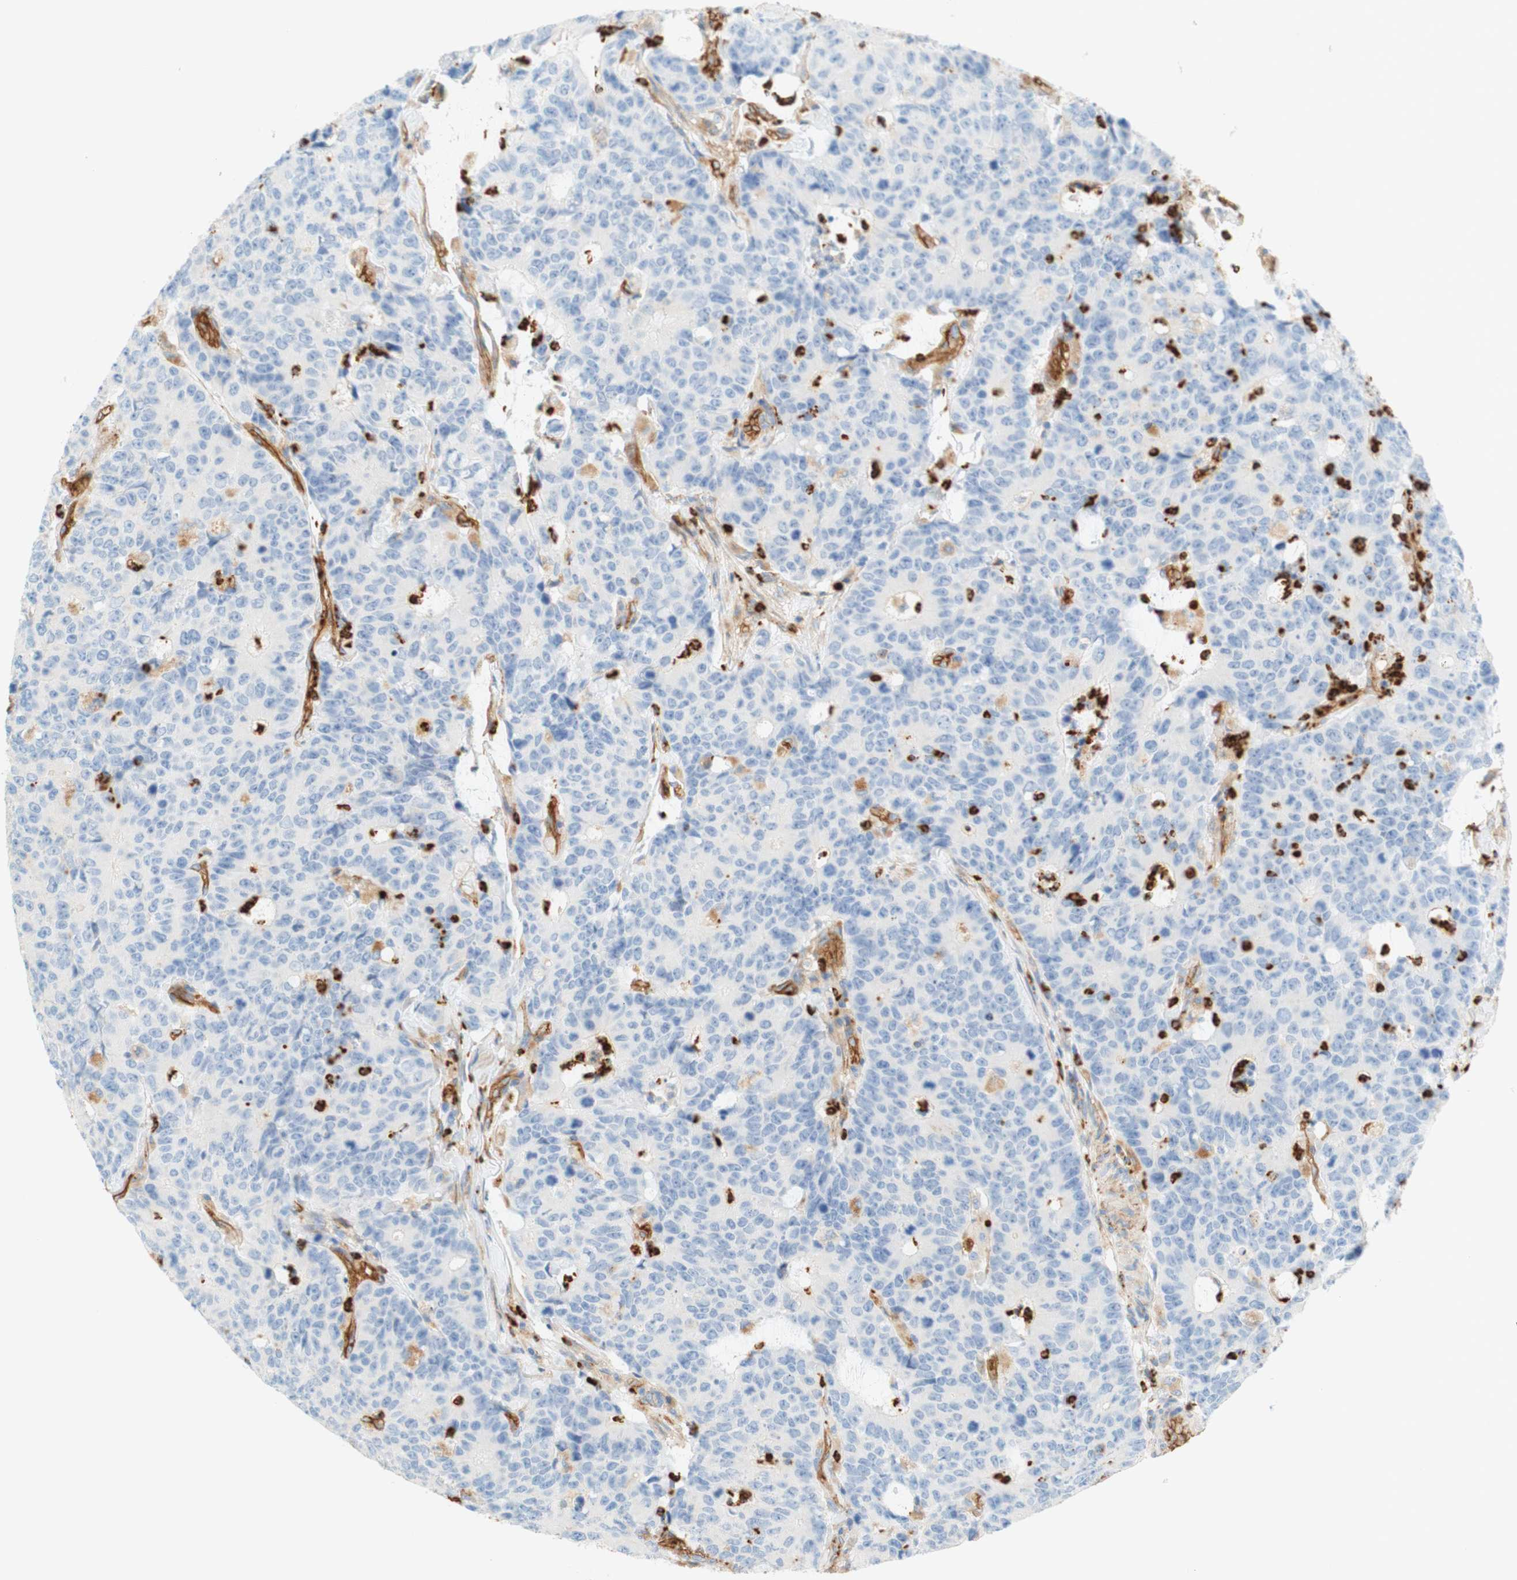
{"staining": {"intensity": "negative", "quantity": "none", "location": "none"}, "tissue": "colorectal cancer", "cell_type": "Tumor cells", "image_type": "cancer", "snomed": [{"axis": "morphology", "description": "Adenocarcinoma, NOS"}, {"axis": "topography", "description": "Colon"}], "caption": "Immunohistochemistry (IHC) histopathology image of neoplastic tissue: colorectal cancer (adenocarcinoma) stained with DAB exhibits no significant protein expression in tumor cells.", "gene": "STOM", "patient": {"sex": "female", "age": 86}}